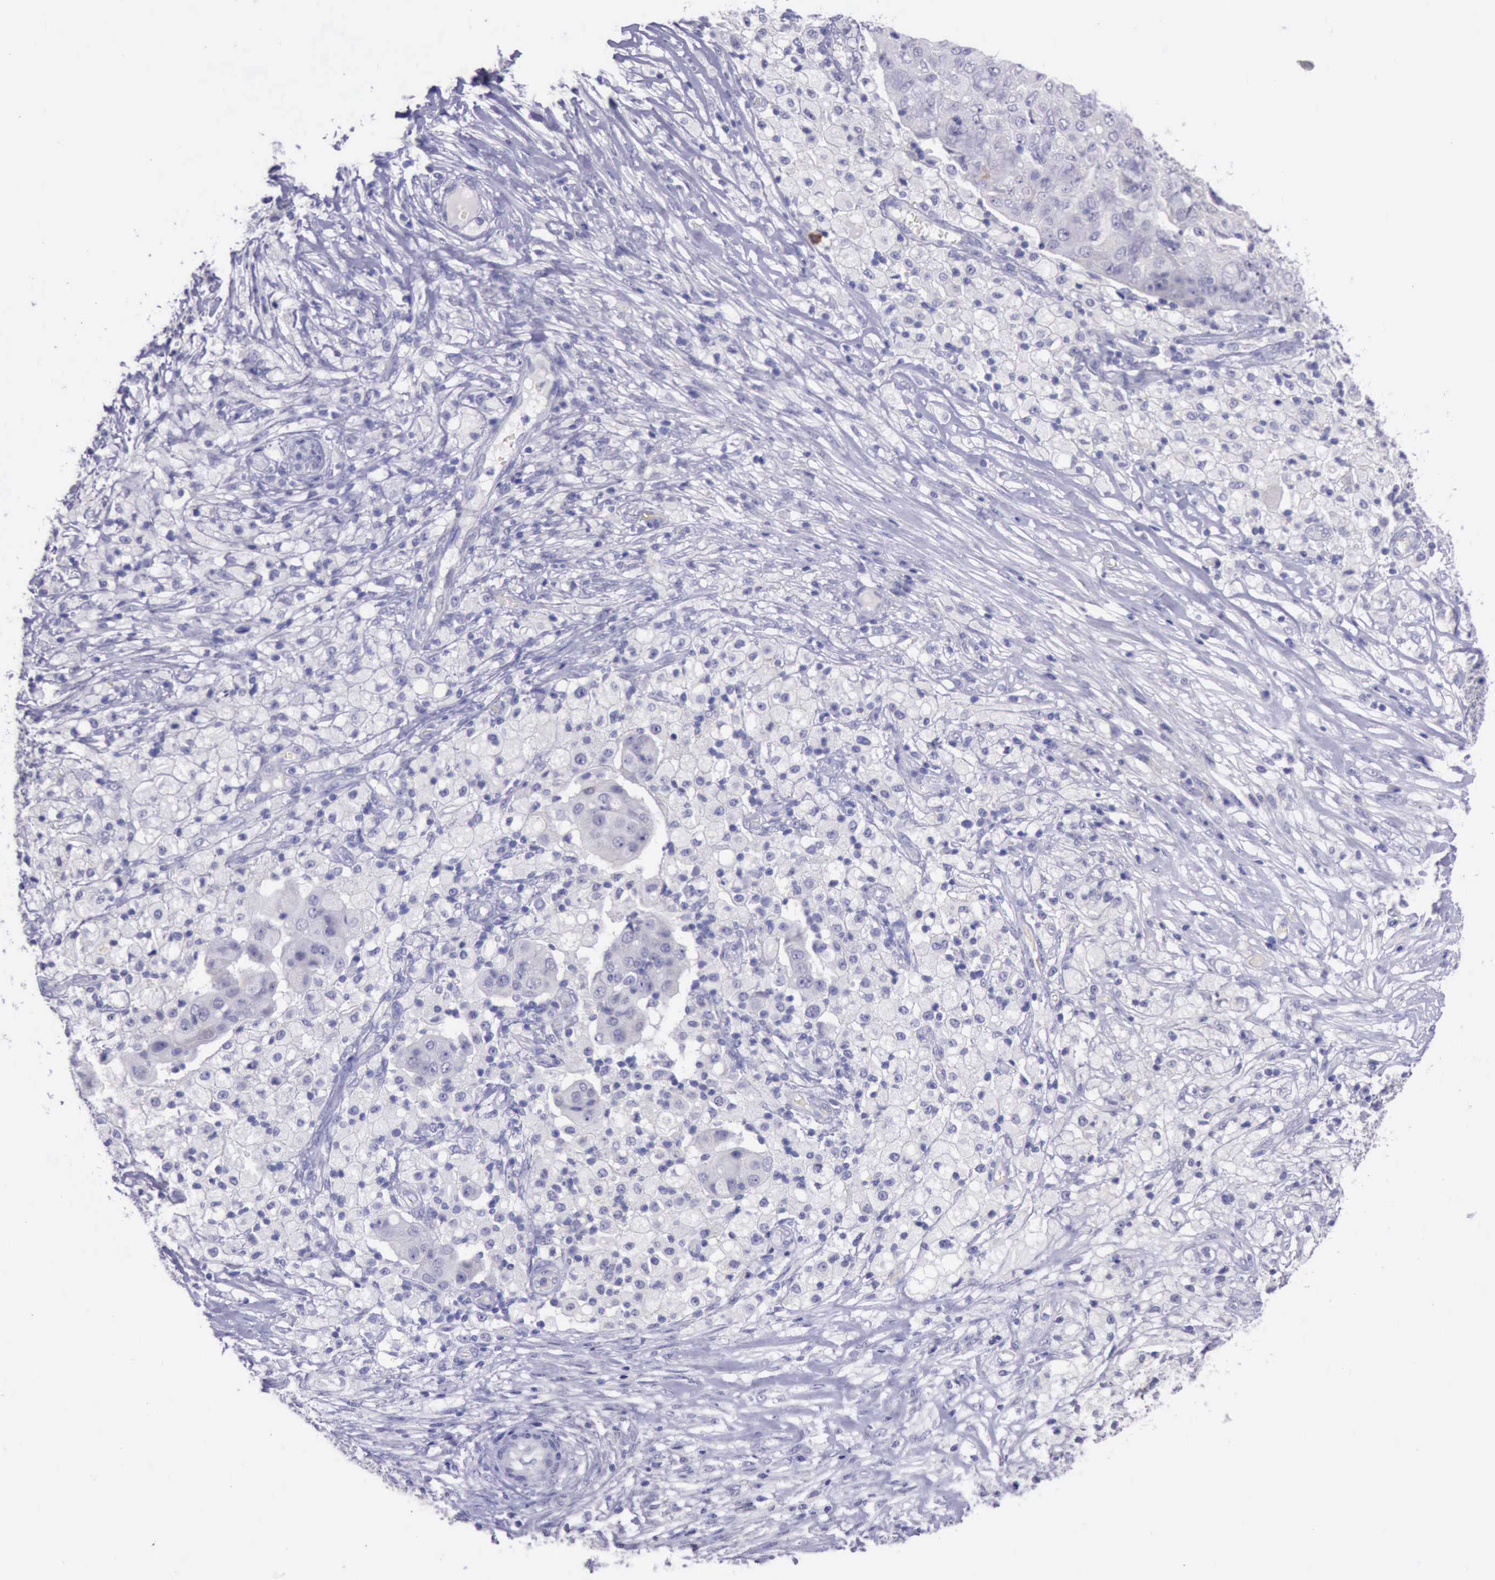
{"staining": {"intensity": "negative", "quantity": "none", "location": "none"}, "tissue": "ovarian cancer", "cell_type": "Tumor cells", "image_type": "cancer", "snomed": [{"axis": "morphology", "description": "Carcinoma, endometroid"}, {"axis": "topography", "description": "Ovary"}], "caption": "High power microscopy micrograph of an immunohistochemistry (IHC) histopathology image of endometroid carcinoma (ovarian), revealing no significant expression in tumor cells.", "gene": "LRFN5", "patient": {"sex": "female", "age": 42}}